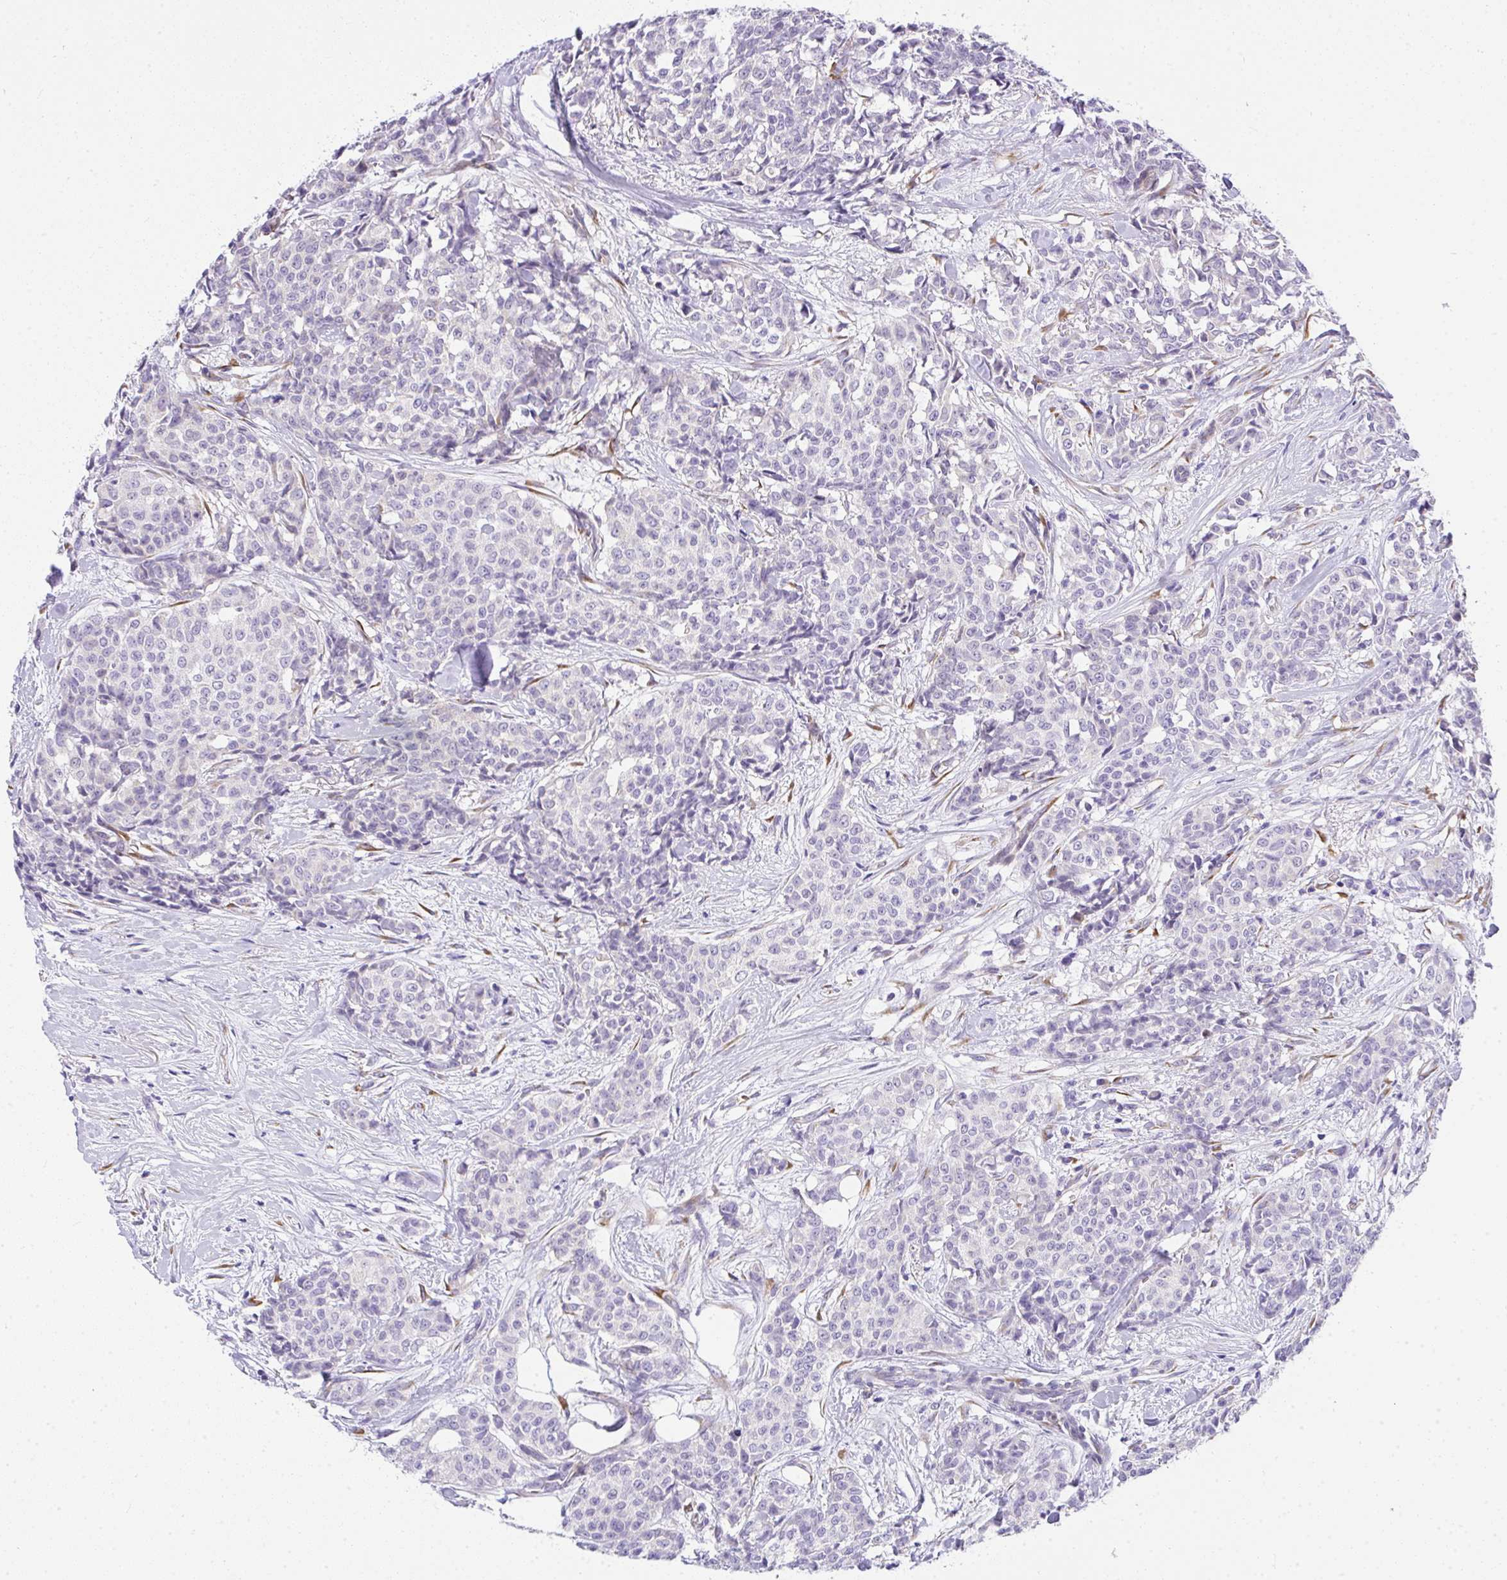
{"staining": {"intensity": "negative", "quantity": "none", "location": "none"}, "tissue": "breast cancer", "cell_type": "Tumor cells", "image_type": "cancer", "snomed": [{"axis": "morphology", "description": "Duct carcinoma"}, {"axis": "topography", "description": "Breast"}], "caption": "This histopathology image is of breast cancer stained with IHC to label a protein in brown with the nuclei are counter-stained blue. There is no expression in tumor cells. (Stains: DAB IHC with hematoxylin counter stain, Microscopy: brightfield microscopy at high magnification).", "gene": "ADRA2C", "patient": {"sex": "female", "age": 91}}